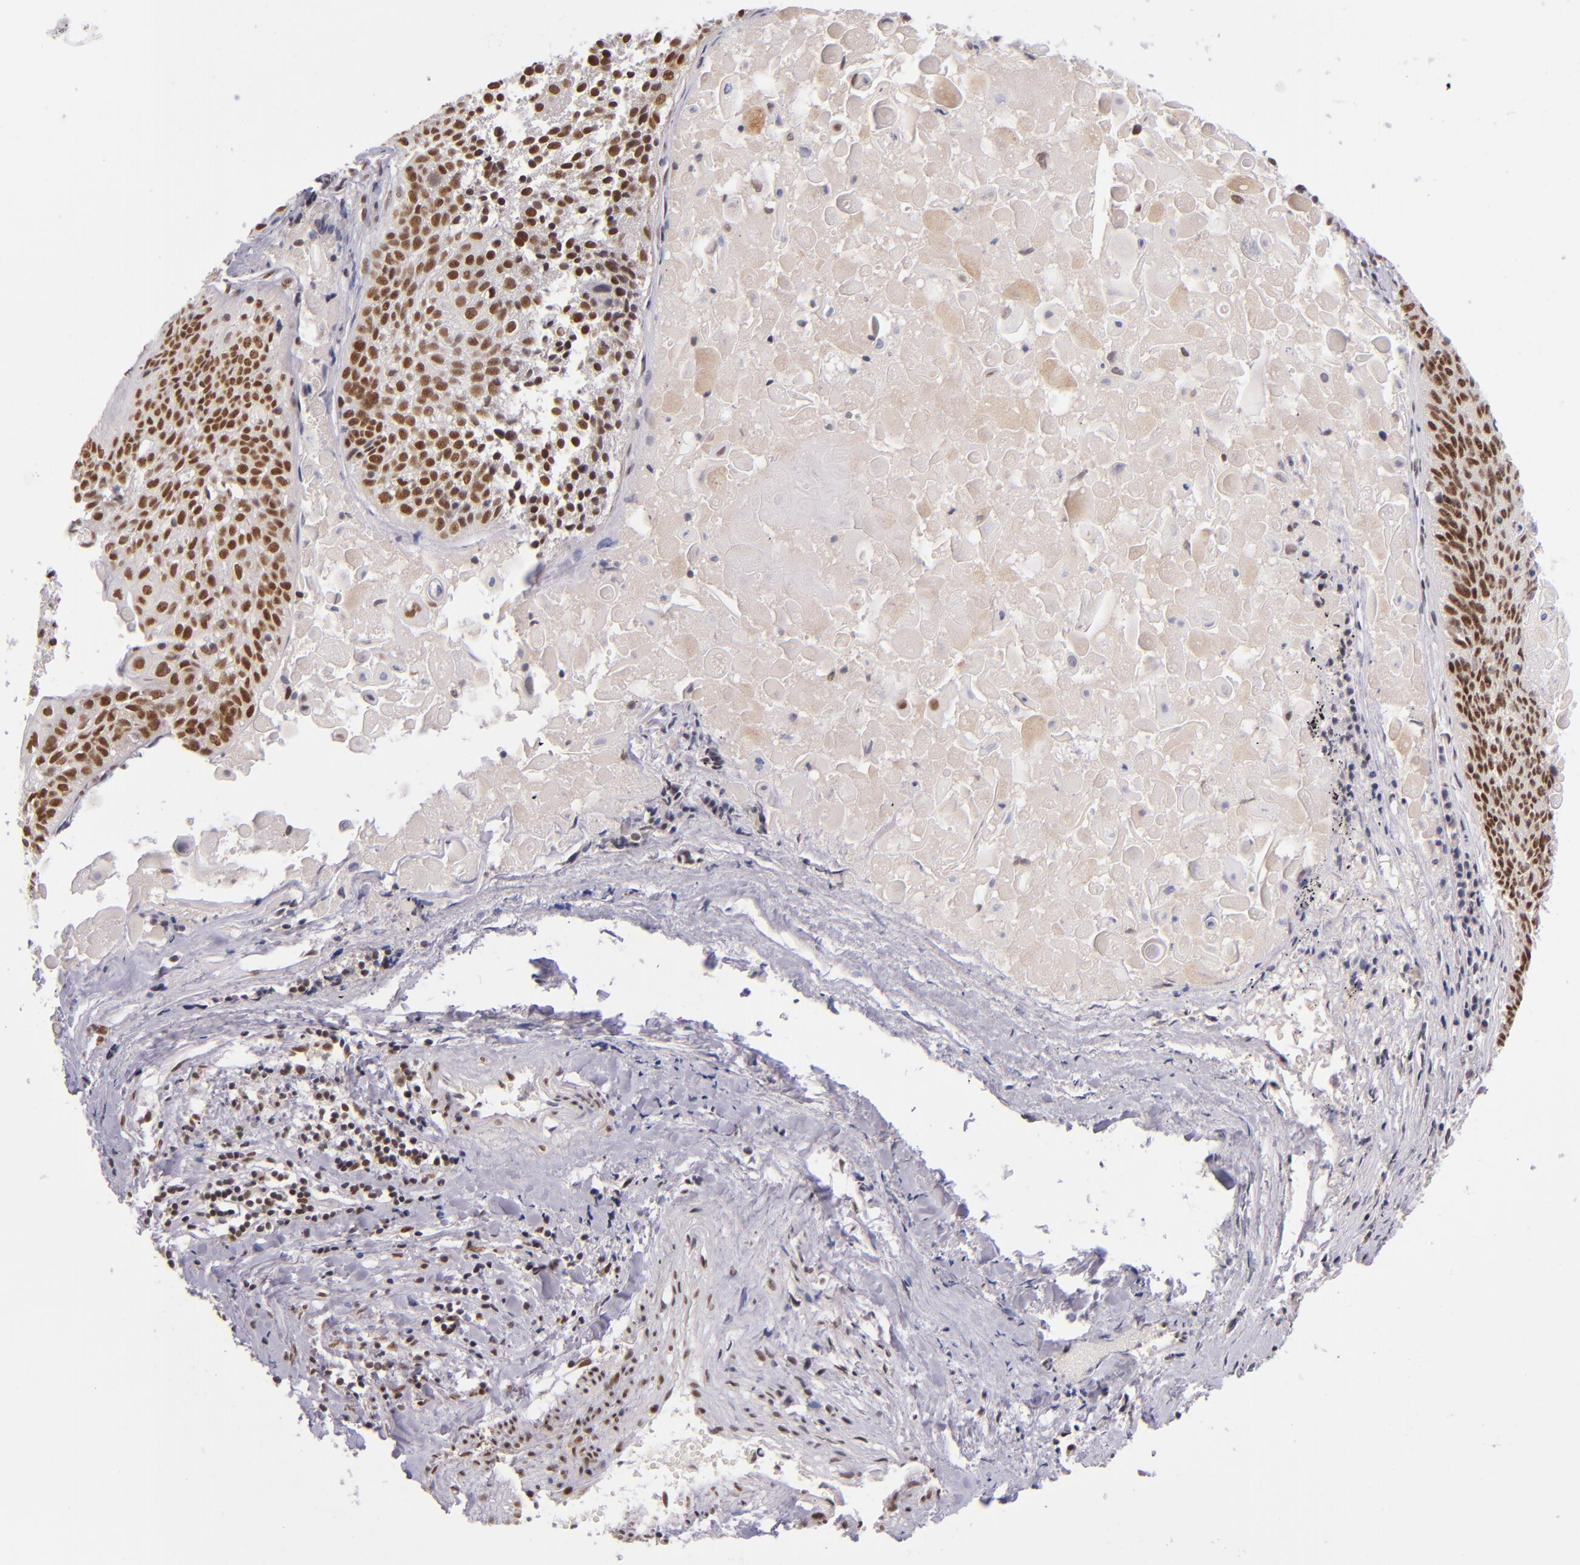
{"staining": {"intensity": "moderate", "quantity": ">75%", "location": "nuclear"}, "tissue": "lung cancer", "cell_type": "Tumor cells", "image_type": "cancer", "snomed": [{"axis": "morphology", "description": "Adenocarcinoma, NOS"}, {"axis": "topography", "description": "Lung"}], "caption": "Adenocarcinoma (lung) was stained to show a protein in brown. There is medium levels of moderate nuclear expression in approximately >75% of tumor cells.", "gene": "ZNF148", "patient": {"sex": "male", "age": 60}}